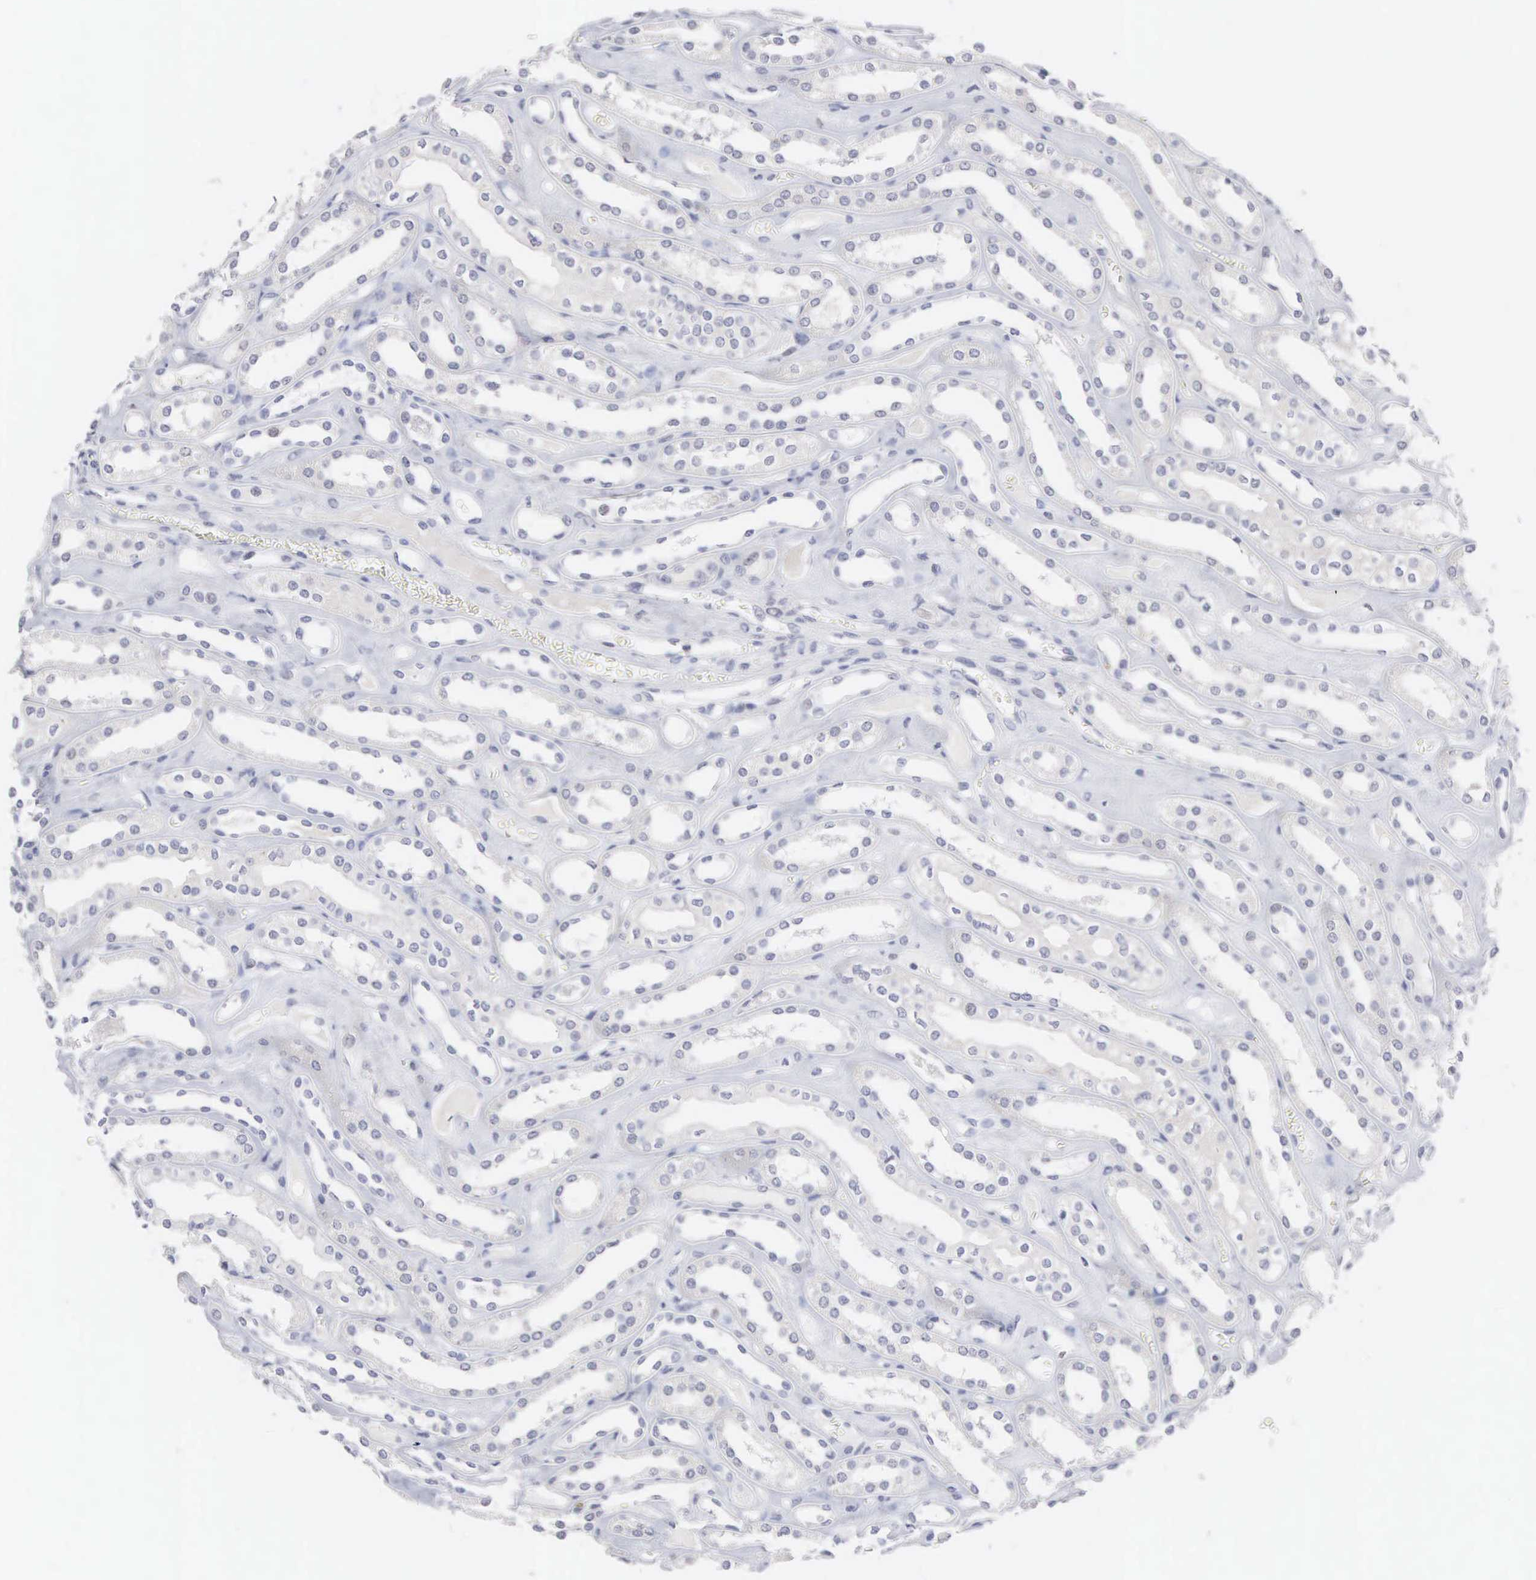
{"staining": {"intensity": "negative", "quantity": "none", "location": "none"}, "tissue": "kidney", "cell_type": "Cells in glomeruli", "image_type": "normal", "snomed": [{"axis": "morphology", "description": "Normal tissue, NOS"}, {"axis": "topography", "description": "Kidney"}], "caption": "Kidney stained for a protein using IHC demonstrates no staining cells in glomeruli.", "gene": "ACOT4", "patient": {"sex": "female", "age": 52}}